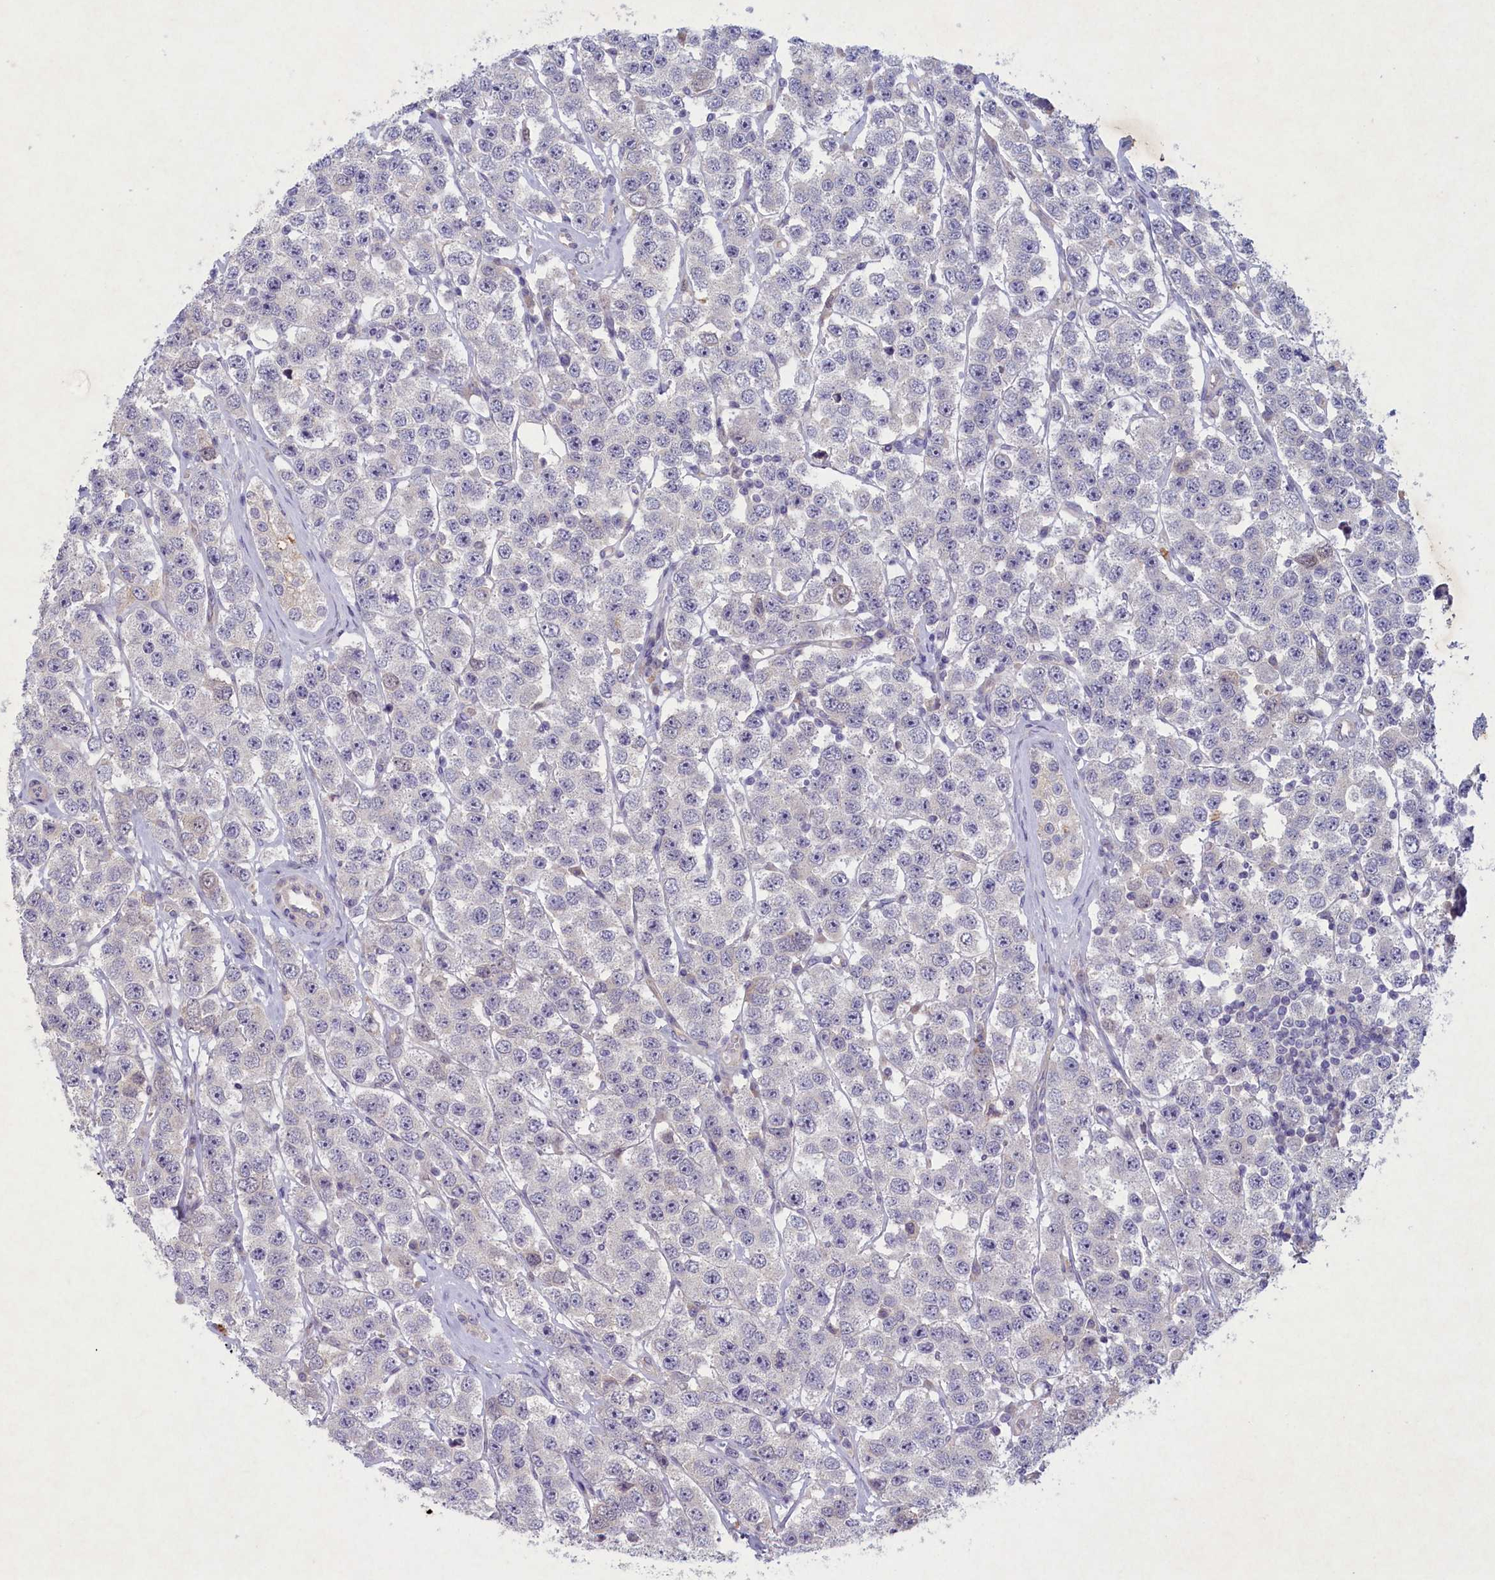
{"staining": {"intensity": "negative", "quantity": "none", "location": "none"}, "tissue": "testis cancer", "cell_type": "Tumor cells", "image_type": "cancer", "snomed": [{"axis": "morphology", "description": "Seminoma, NOS"}, {"axis": "topography", "description": "Testis"}], "caption": "DAB immunohistochemical staining of testis cancer shows no significant expression in tumor cells. (DAB (3,3'-diaminobenzidine) IHC, high magnification).", "gene": "PLEKHG6", "patient": {"sex": "male", "age": 28}}